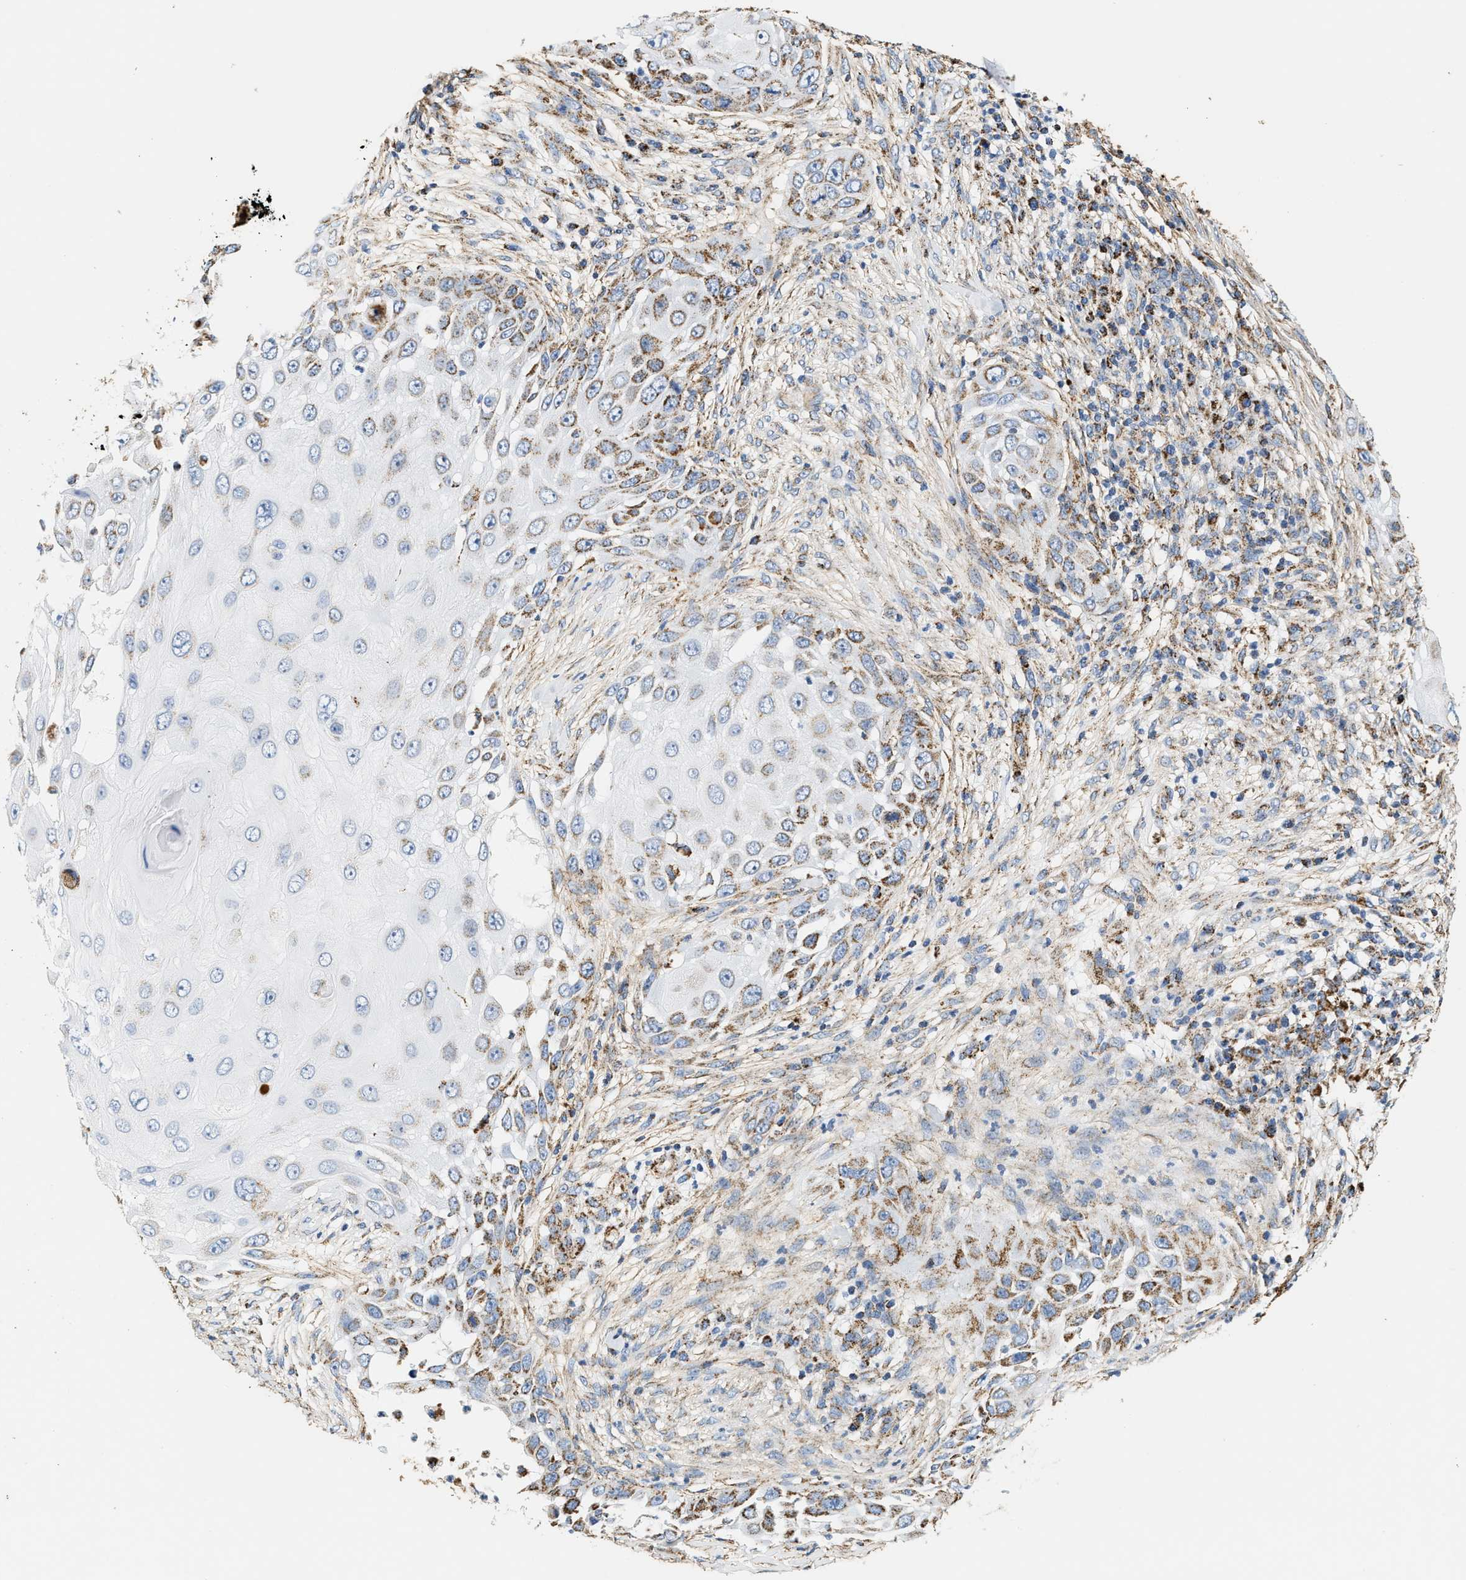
{"staining": {"intensity": "strong", "quantity": "25%-75%", "location": "cytoplasmic/membranous"}, "tissue": "skin cancer", "cell_type": "Tumor cells", "image_type": "cancer", "snomed": [{"axis": "morphology", "description": "Squamous cell carcinoma, NOS"}, {"axis": "topography", "description": "Skin"}], "caption": "Protein staining of skin cancer (squamous cell carcinoma) tissue displays strong cytoplasmic/membranous expression in about 25%-75% of tumor cells.", "gene": "SHMT2", "patient": {"sex": "female", "age": 44}}